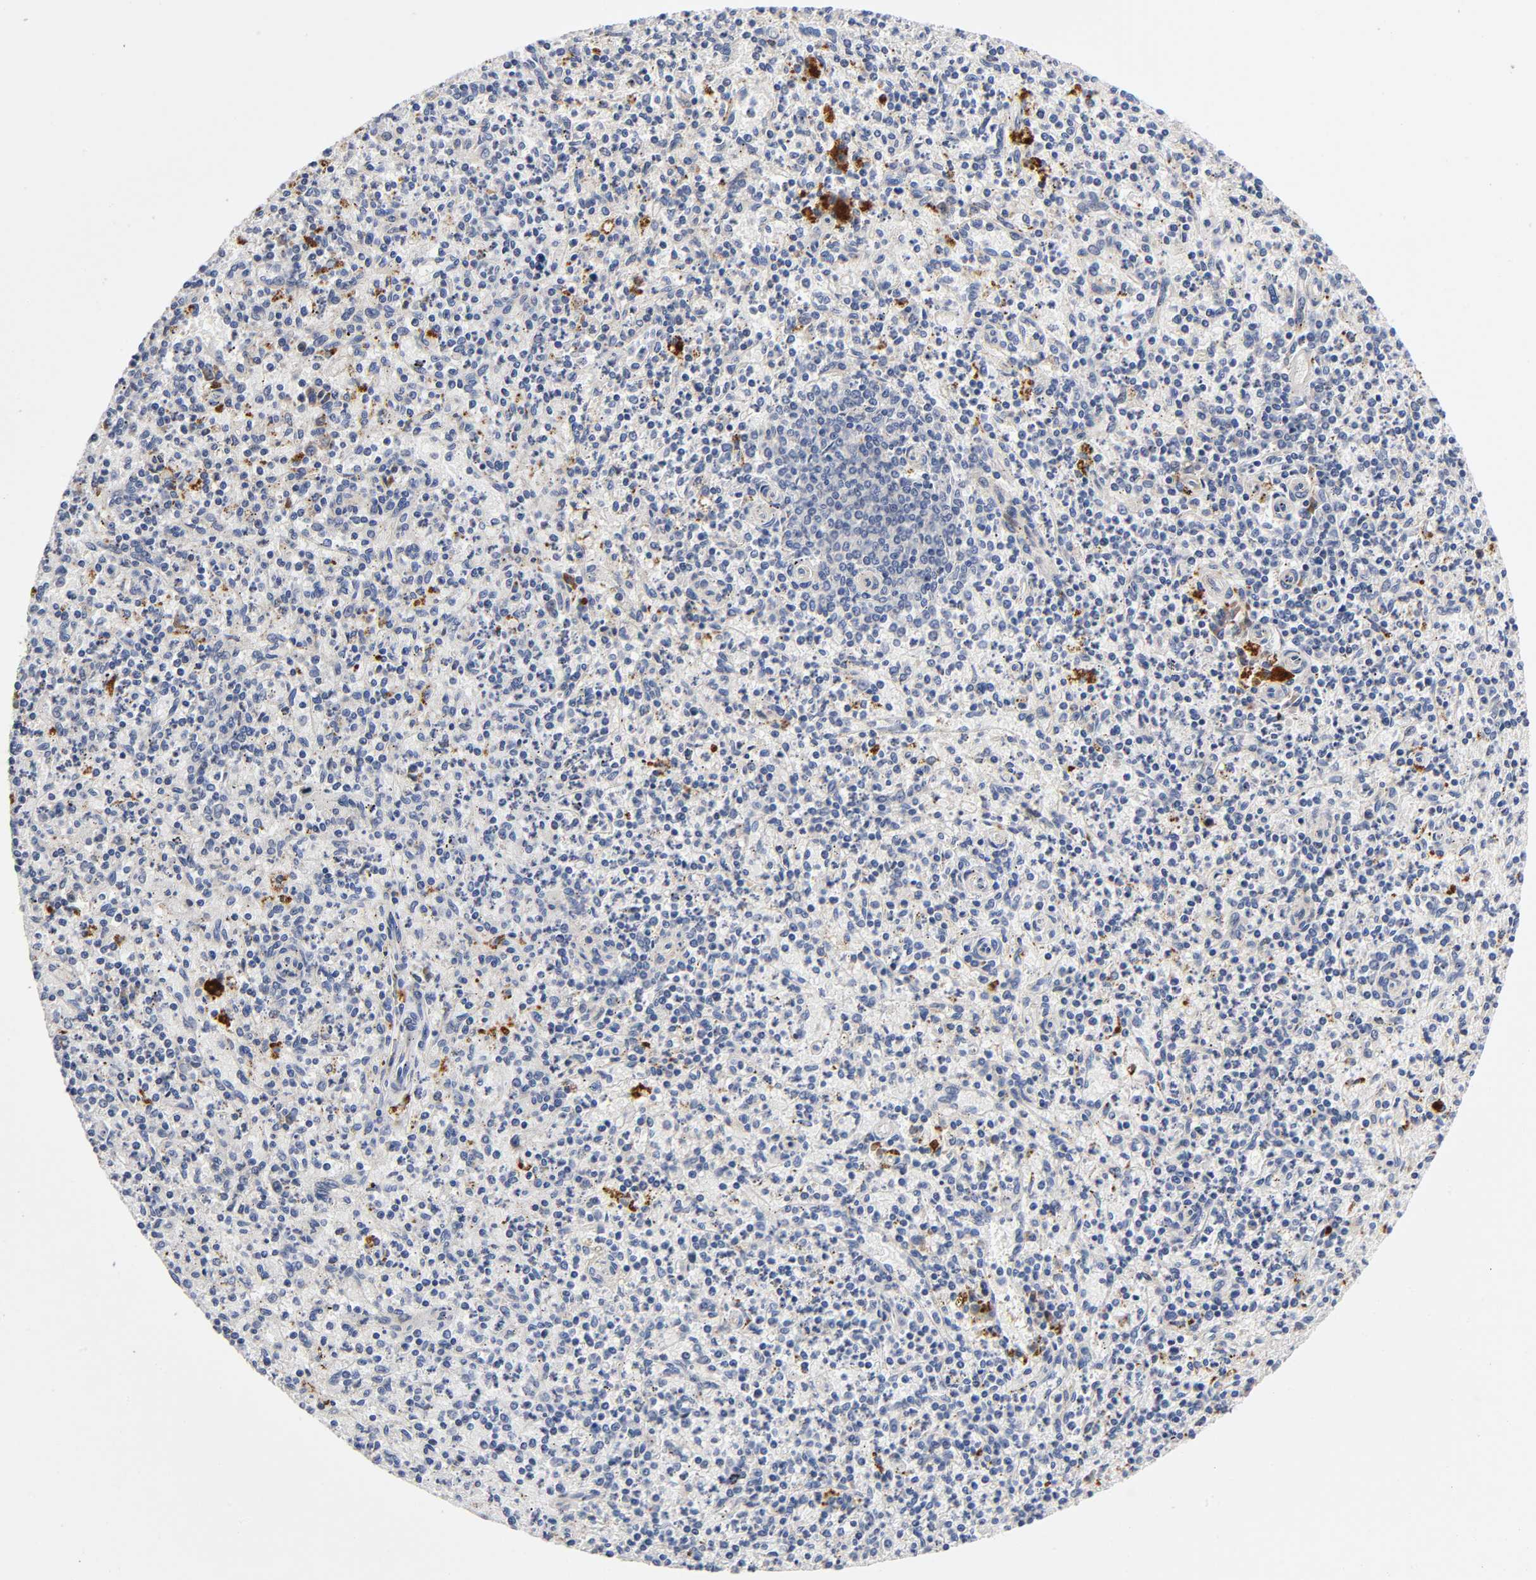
{"staining": {"intensity": "moderate", "quantity": "25%-75%", "location": "cytoplasmic/membranous"}, "tissue": "spleen", "cell_type": "Cells in red pulp", "image_type": "normal", "snomed": [{"axis": "morphology", "description": "Normal tissue, NOS"}, {"axis": "topography", "description": "Spleen"}], "caption": "Immunohistochemical staining of unremarkable spleen exhibits moderate cytoplasmic/membranous protein positivity in about 25%-75% of cells in red pulp. The staining was performed using DAB, with brown indicating positive protein expression. Nuclei are stained blue with hematoxylin.", "gene": "EIF5", "patient": {"sex": "male", "age": 72}}